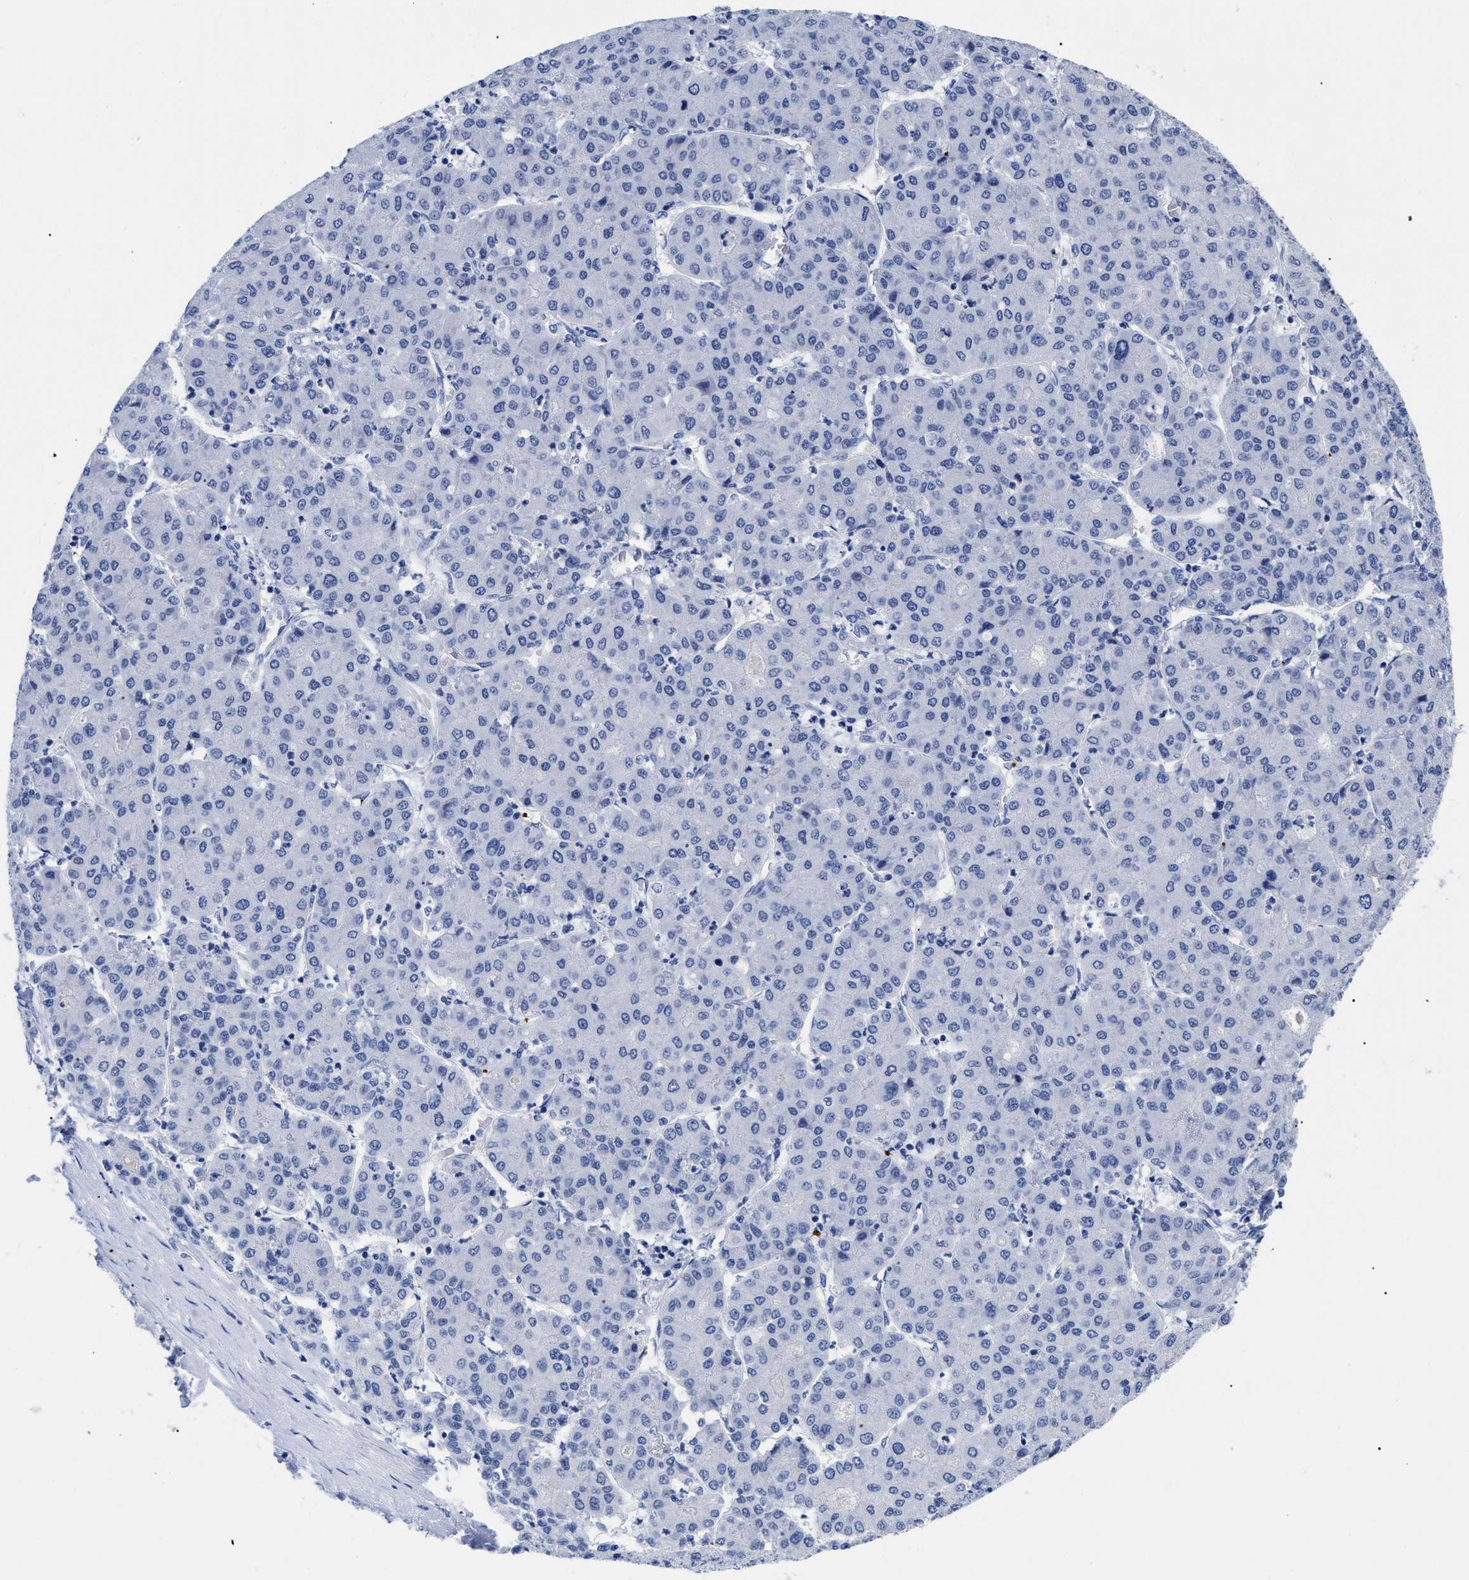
{"staining": {"intensity": "negative", "quantity": "none", "location": "none"}, "tissue": "liver cancer", "cell_type": "Tumor cells", "image_type": "cancer", "snomed": [{"axis": "morphology", "description": "Carcinoma, Hepatocellular, NOS"}, {"axis": "topography", "description": "Liver"}], "caption": "This is an immunohistochemistry (IHC) histopathology image of hepatocellular carcinoma (liver). There is no expression in tumor cells.", "gene": "TREML1", "patient": {"sex": "male", "age": 65}}